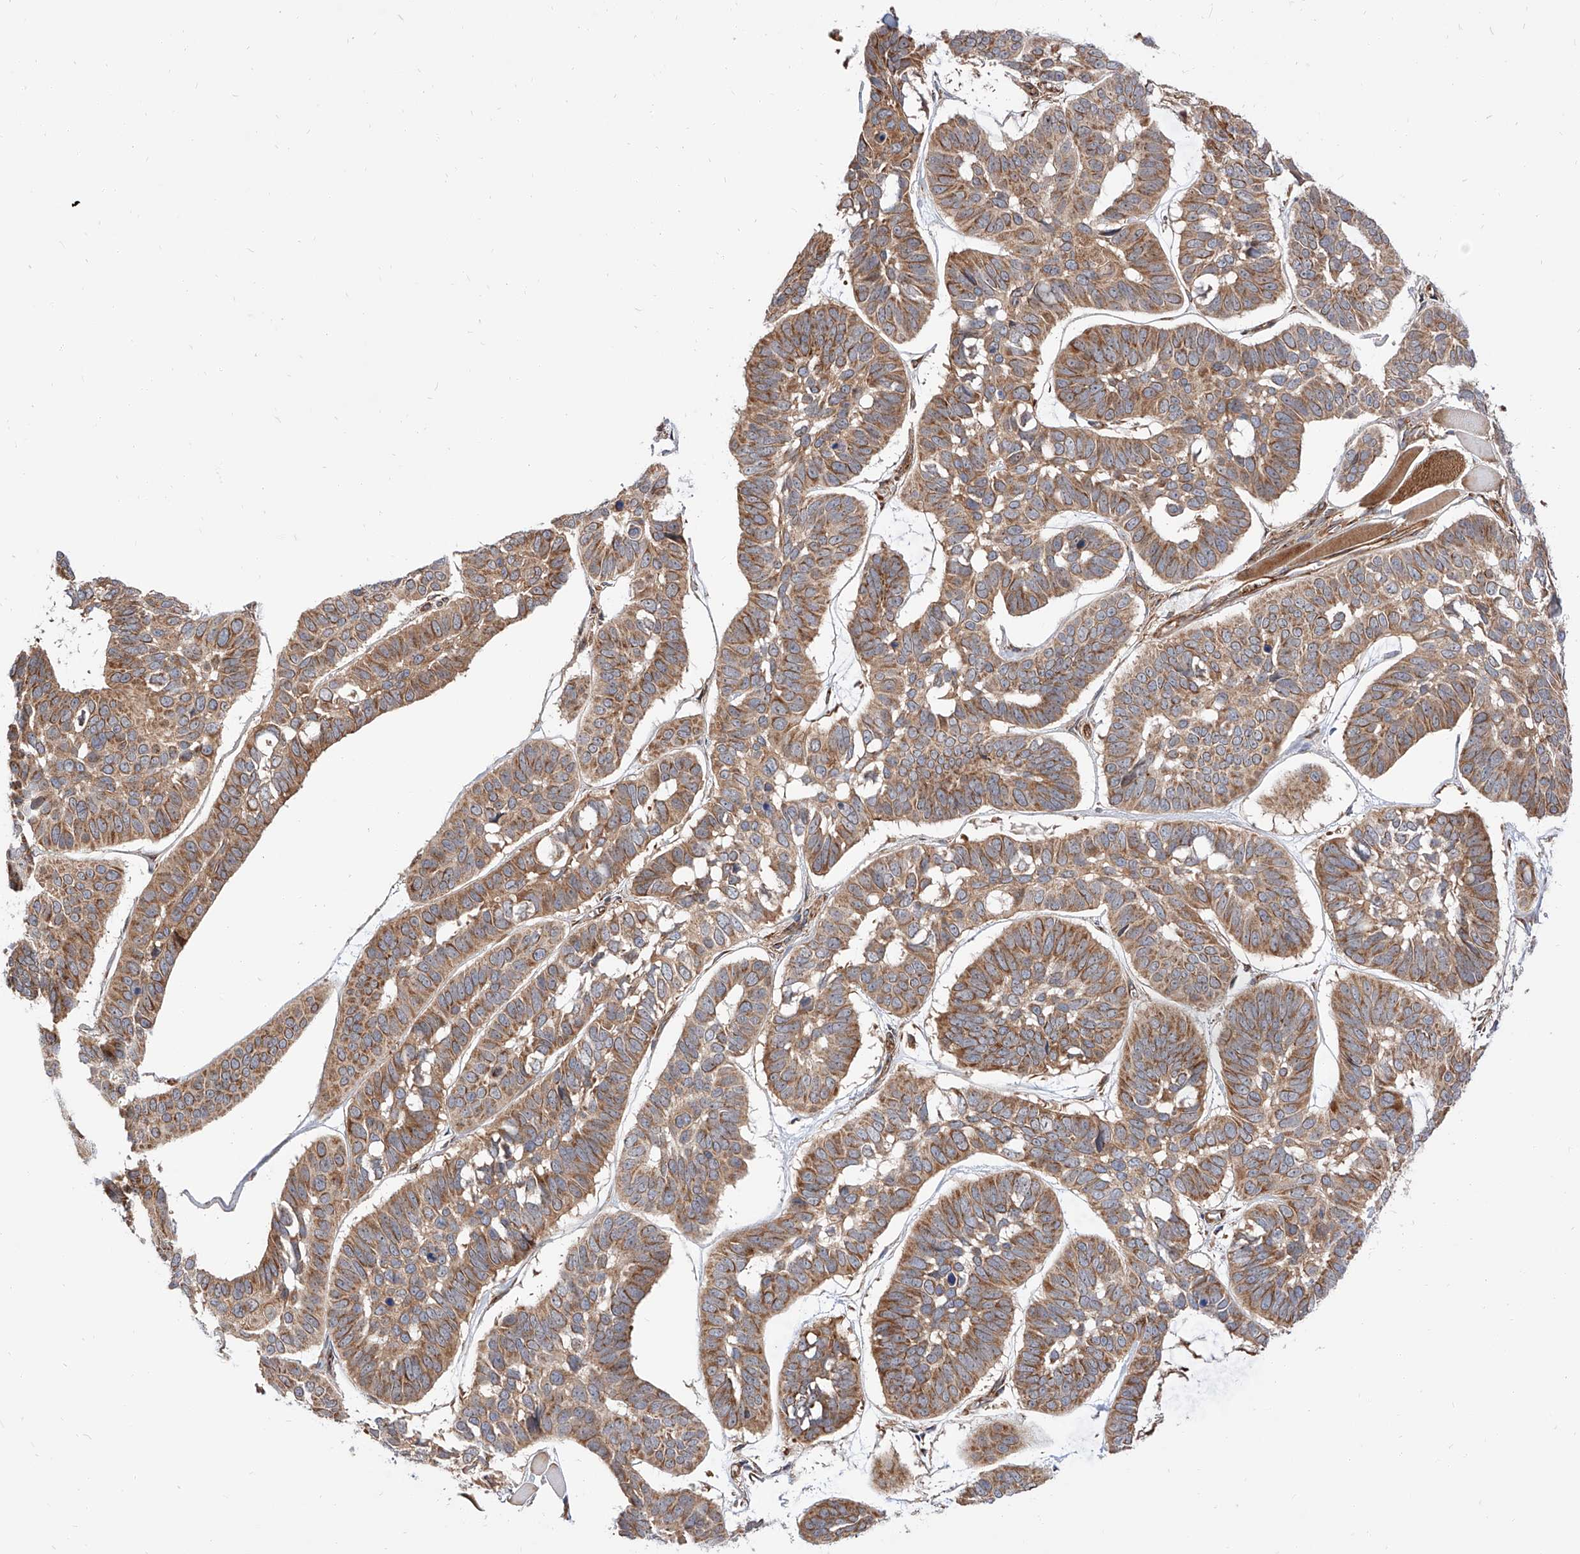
{"staining": {"intensity": "moderate", "quantity": ">75%", "location": "cytoplasmic/membranous"}, "tissue": "skin cancer", "cell_type": "Tumor cells", "image_type": "cancer", "snomed": [{"axis": "morphology", "description": "Basal cell carcinoma"}, {"axis": "topography", "description": "Skin"}], "caption": "Brown immunohistochemical staining in human skin cancer displays moderate cytoplasmic/membranous expression in about >75% of tumor cells.", "gene": "ISCA2", "patient": {"sex": "male", "age": 62}}